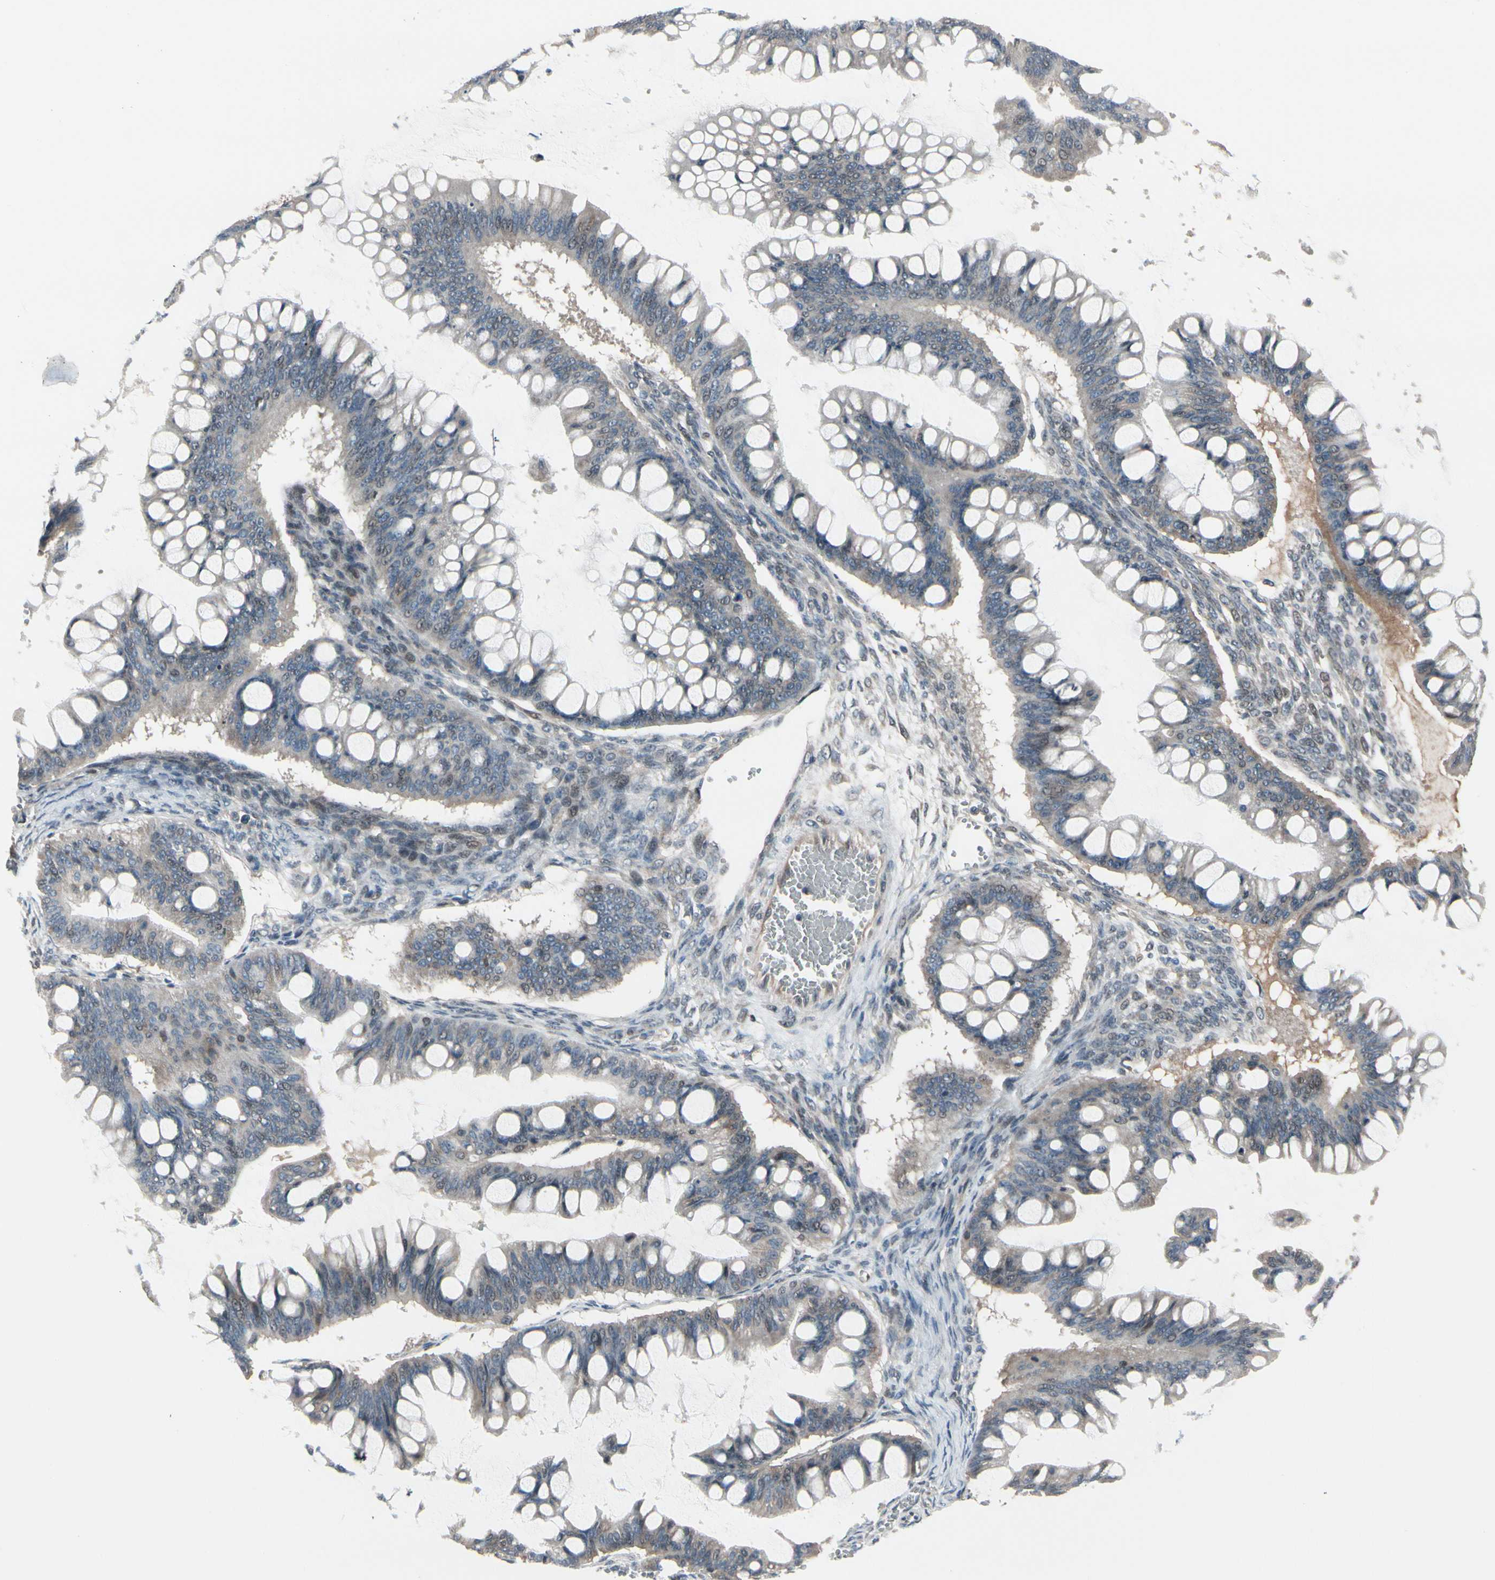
{"staining": {"intensity": "weak", "quantity": "<25%", "location": "cytoplasmic/membranous,nuclear"}, "tissue": "ovarian cancer", "cell_type": "Tumor cells", "image_type": "cancer", "snomed": [{"axis": "morphology", "description": "Cystadenocarcinoma, mucinous, NOS"}, {"axis": "topography", "description": "Ovary"}], "caption": "Tumor cells show no significant expression in mucinous cystadenocarcinoma (ovarian). The staining is performed using DAB (3,3'-diaminobenzidine) brown chromogen with nuclei counter-stained in using hematoxylin.", "gene": "SNX29", "patient": {"sex": "female", "age": 73}}